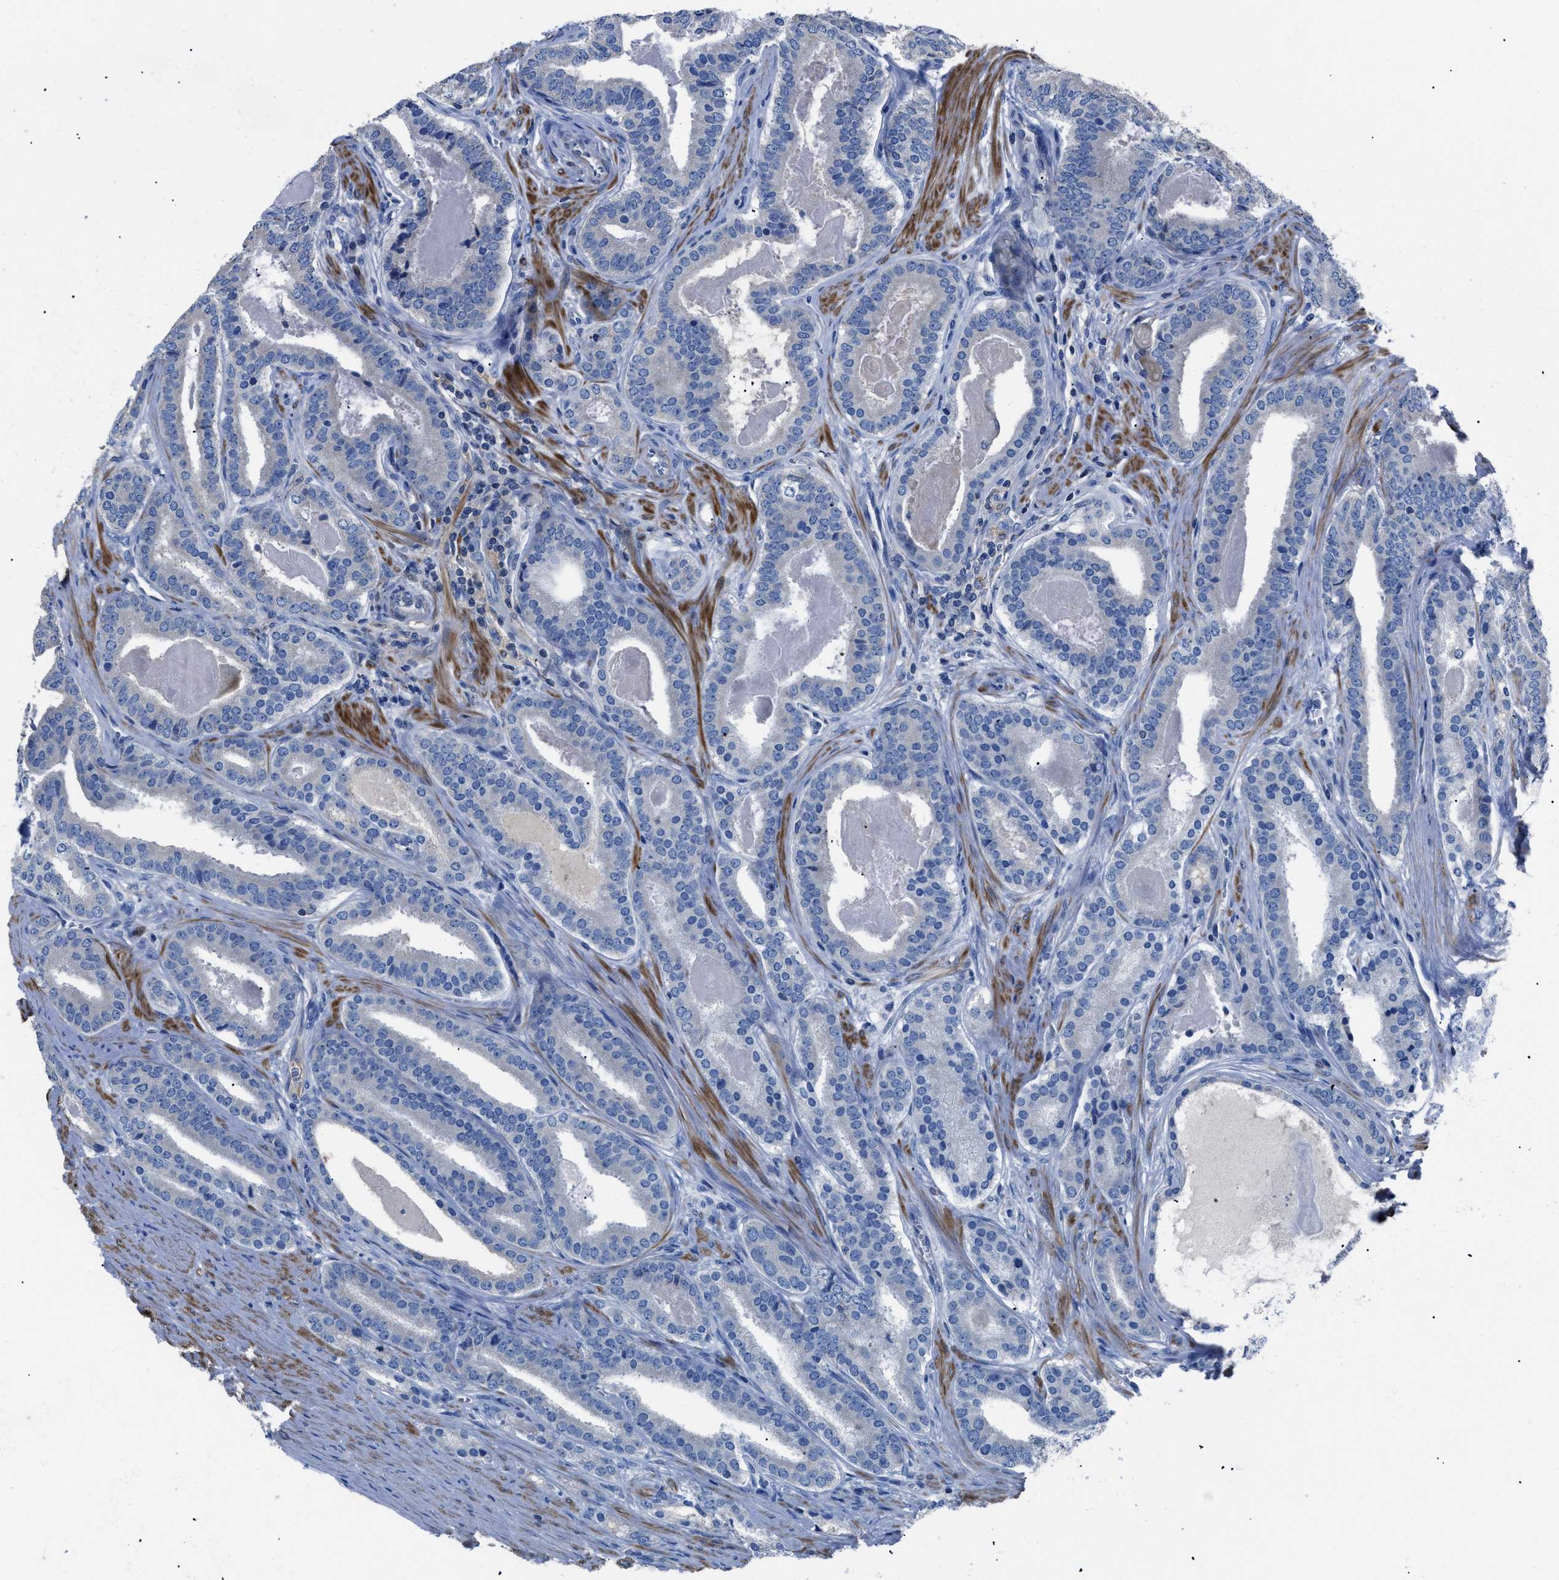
{"staining": {"intensity": "negative", "quantity": "none", "location": "none"}, "tissue": "prostate cancer", "cell_type": "Tumor cells", "image_type": "cancer", "snomed": [{"axis": "morphology", "description": "Adenocarcinoma, High grade"}, {"axis": "topography", "description": "Prostate"}], "caption": "Prostate high-grade adenocarcinoma was stained to show a protein in brown. There is no significant expression in tumor cells.", "gene": "SGCZ", "patient": {"sex": "male", "age": 60}}